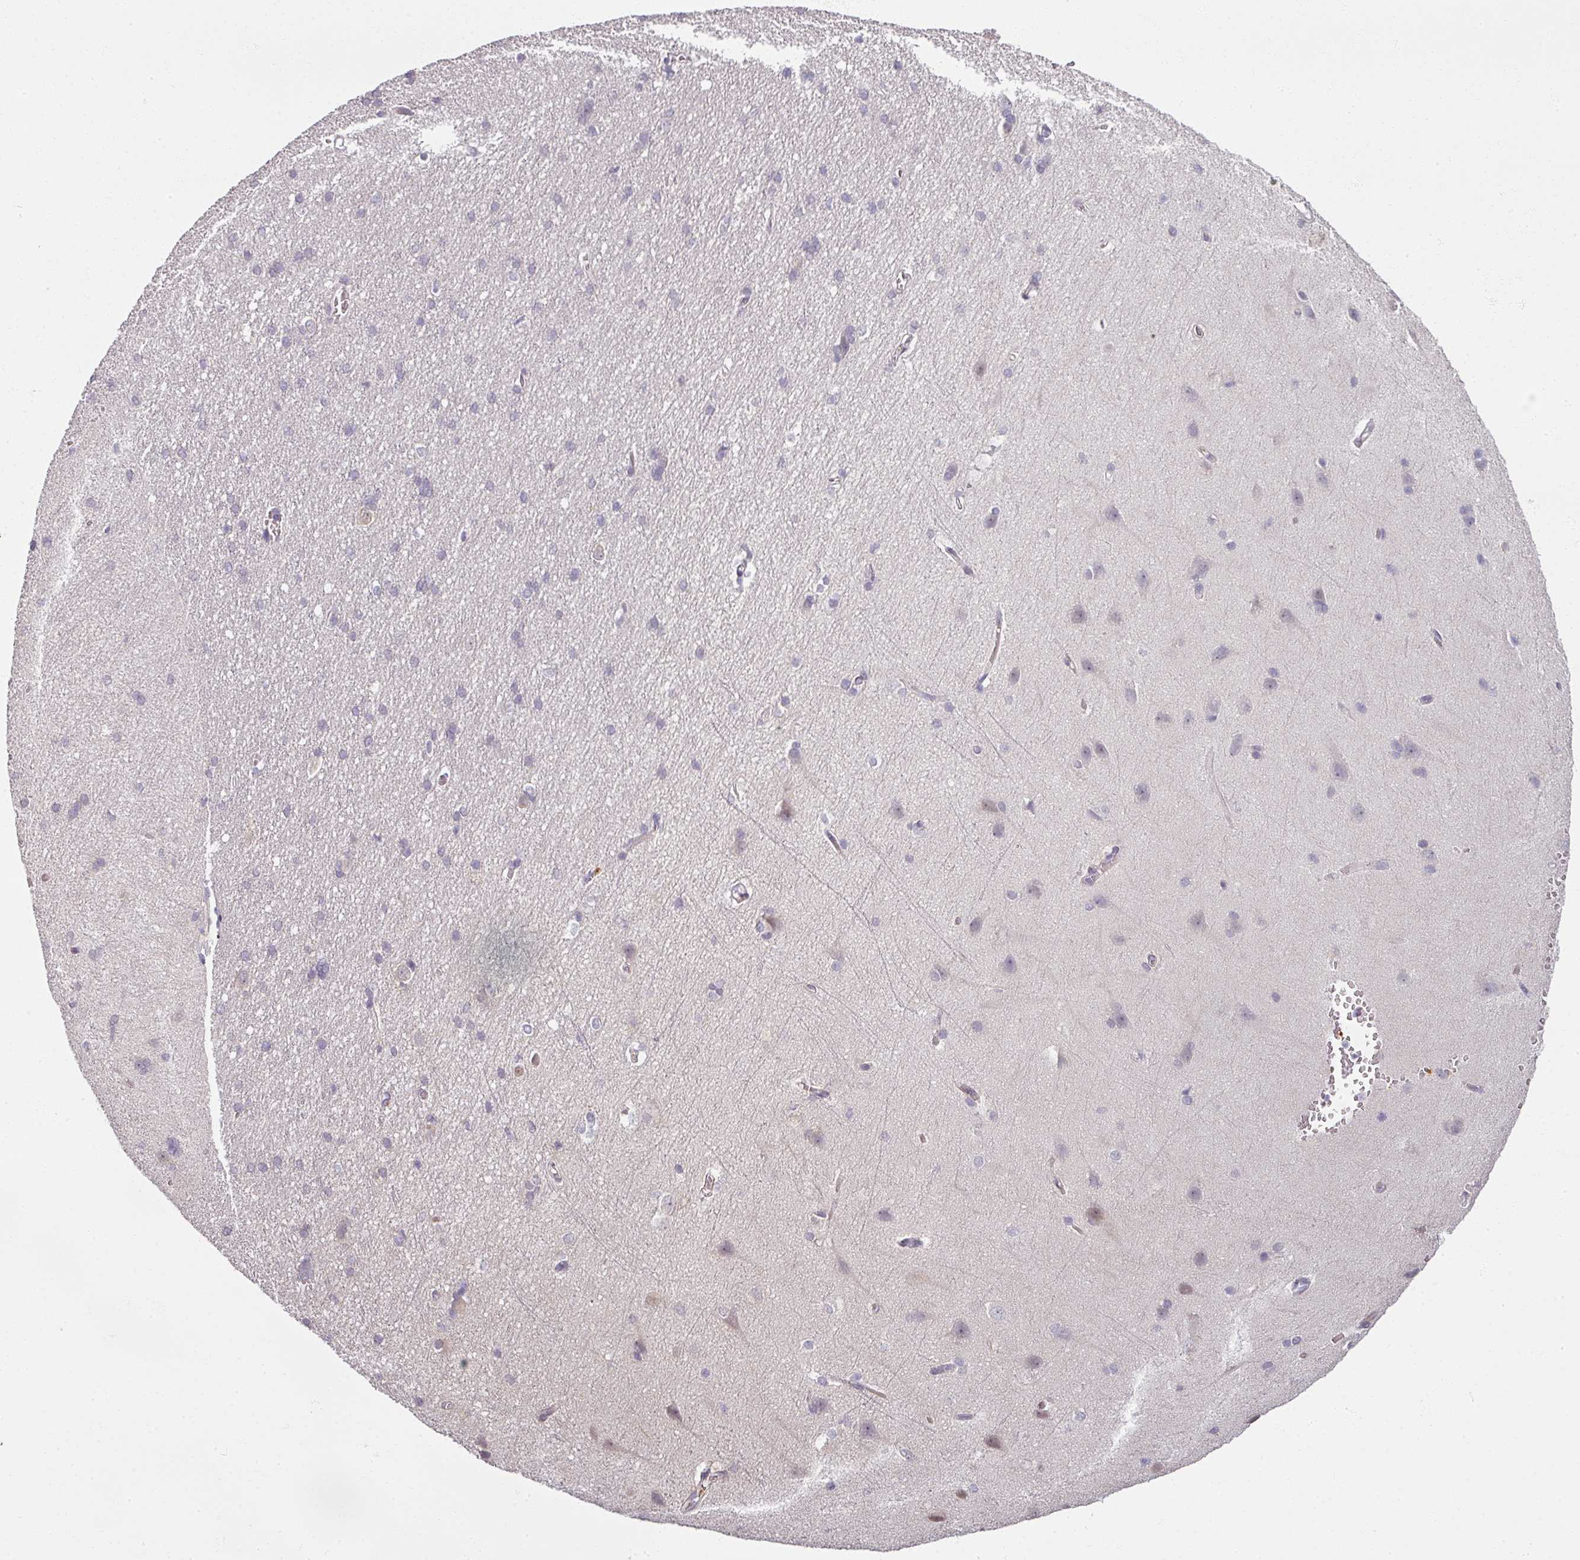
{"staining": {"intensity": "weak", "quantity": "25%-75%", "location": "cytoplasmic/membranous"}, "tissue": "cerebral cortex", "cell_type": "Endothelial cells", "image_type": "normal", "snomed": [{"axis": "morphology", "description": "Normal tissue, NOS"}, {"axis": "topography", "description": "Cerebral cortex"}], "caption": "Immunohistochemical staining of normal human cerebral cortex demonstrates low levels of weak cytoplasmic/membranous positivity in about 25%-75% of endothelial cells.", "gene": "MYMK", "patient": {"sex": "male", "age": 37}}